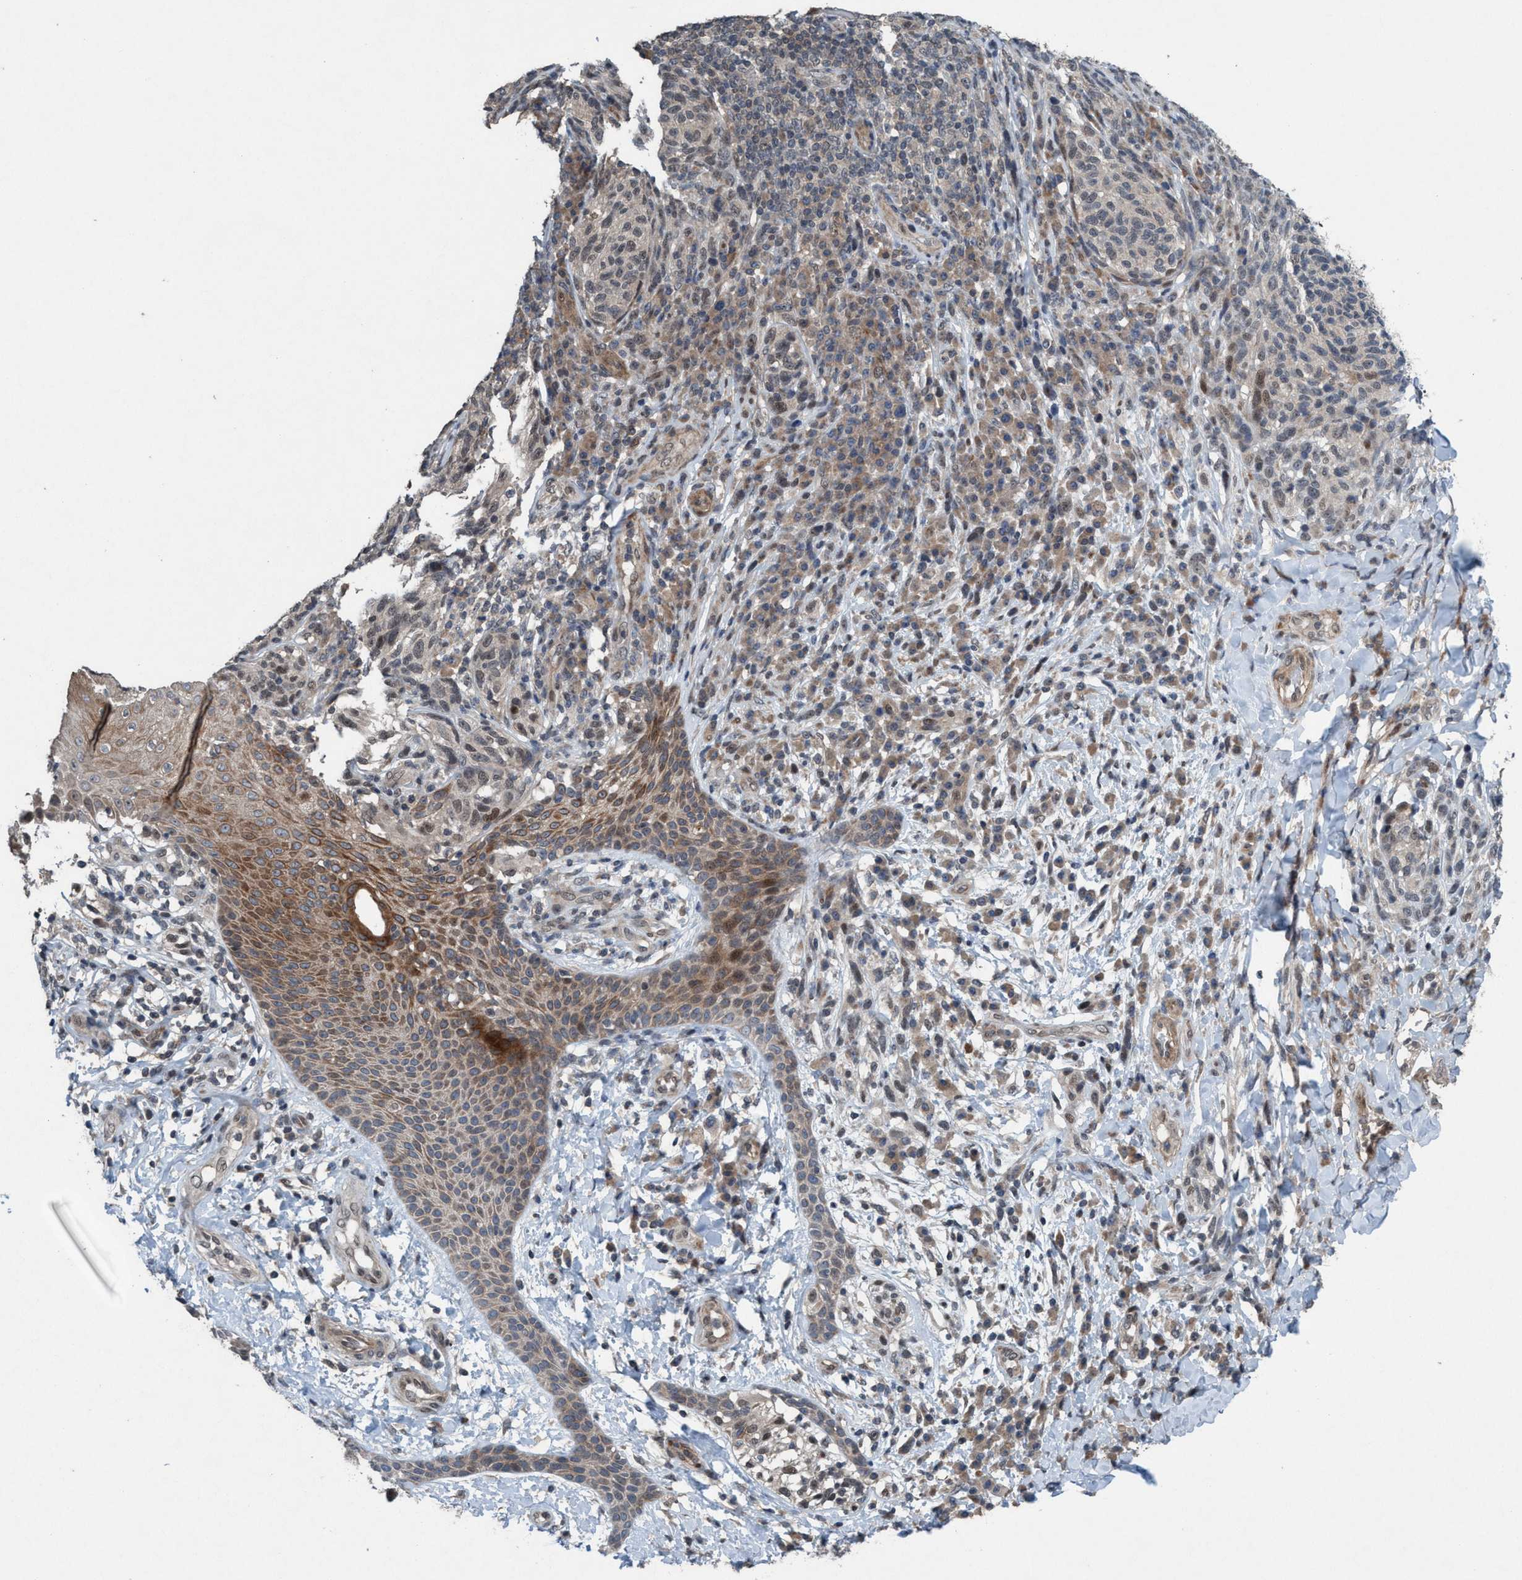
{"staining": {"intensity": "moderate", "quantity": ">75%", "location": "cytoplasmic/membranous"}, "tissue": "melanoma", "cell_type": "Tumor cells", "image_type": "cancer", "snomed": [{"axis": "morphology", "description": "Malignant melanoma, NOS"}, {"axis": "topography", "description": "Skin"}], "caption": "The image demonstrates immunohistochemical staining of melanoma. There is moderate cytoplasmic/membranous staining is seen in about >75% of tumor cells. (Brightfield microscopy of DAB IHC at high magnification).", "gene": "NISCH", "patient": {"sex": "female", "age": 73}}